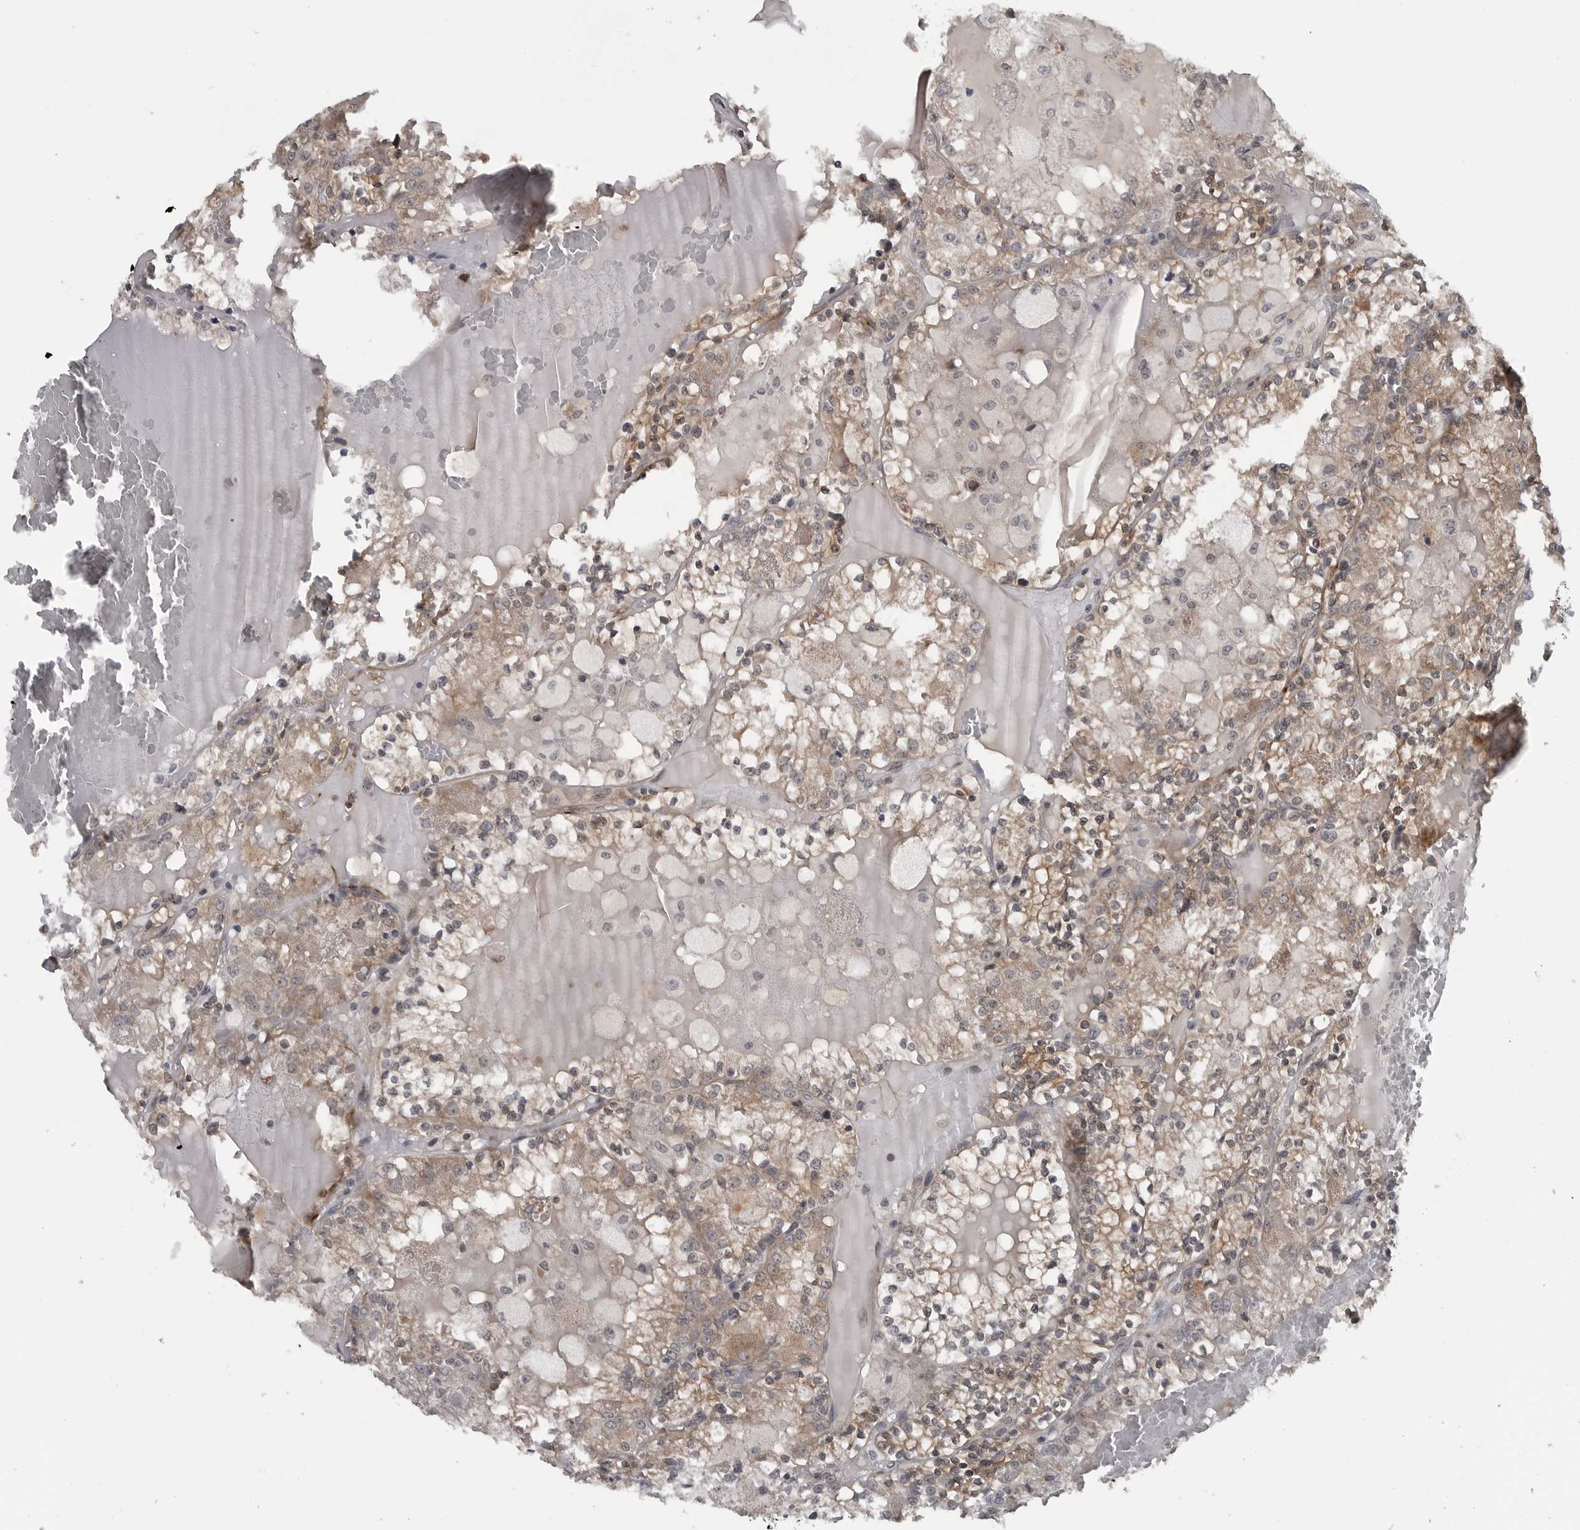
{"staining": {"intensity": "weak", "quantity": ">75%", "location": "cytoplasmic/membranous"}, "tissue": "renal cancer", "cell_type": "Tumor cells", "image_type": "cancer", "snomed": [{"axis": "morphology", "description": "Adenocarcinoma, NOS"}, {"axis": "topography", "description": "Kidney"}], "caption": "There is low levels of weak cytoplasmic/membranous expression in tumor cells of adenocarcinoma (renal), as demonstrated by immunohistochemical staining (brown color).", "gene": "FAAP100", "patient": {"sex": "female", "age": 56}}